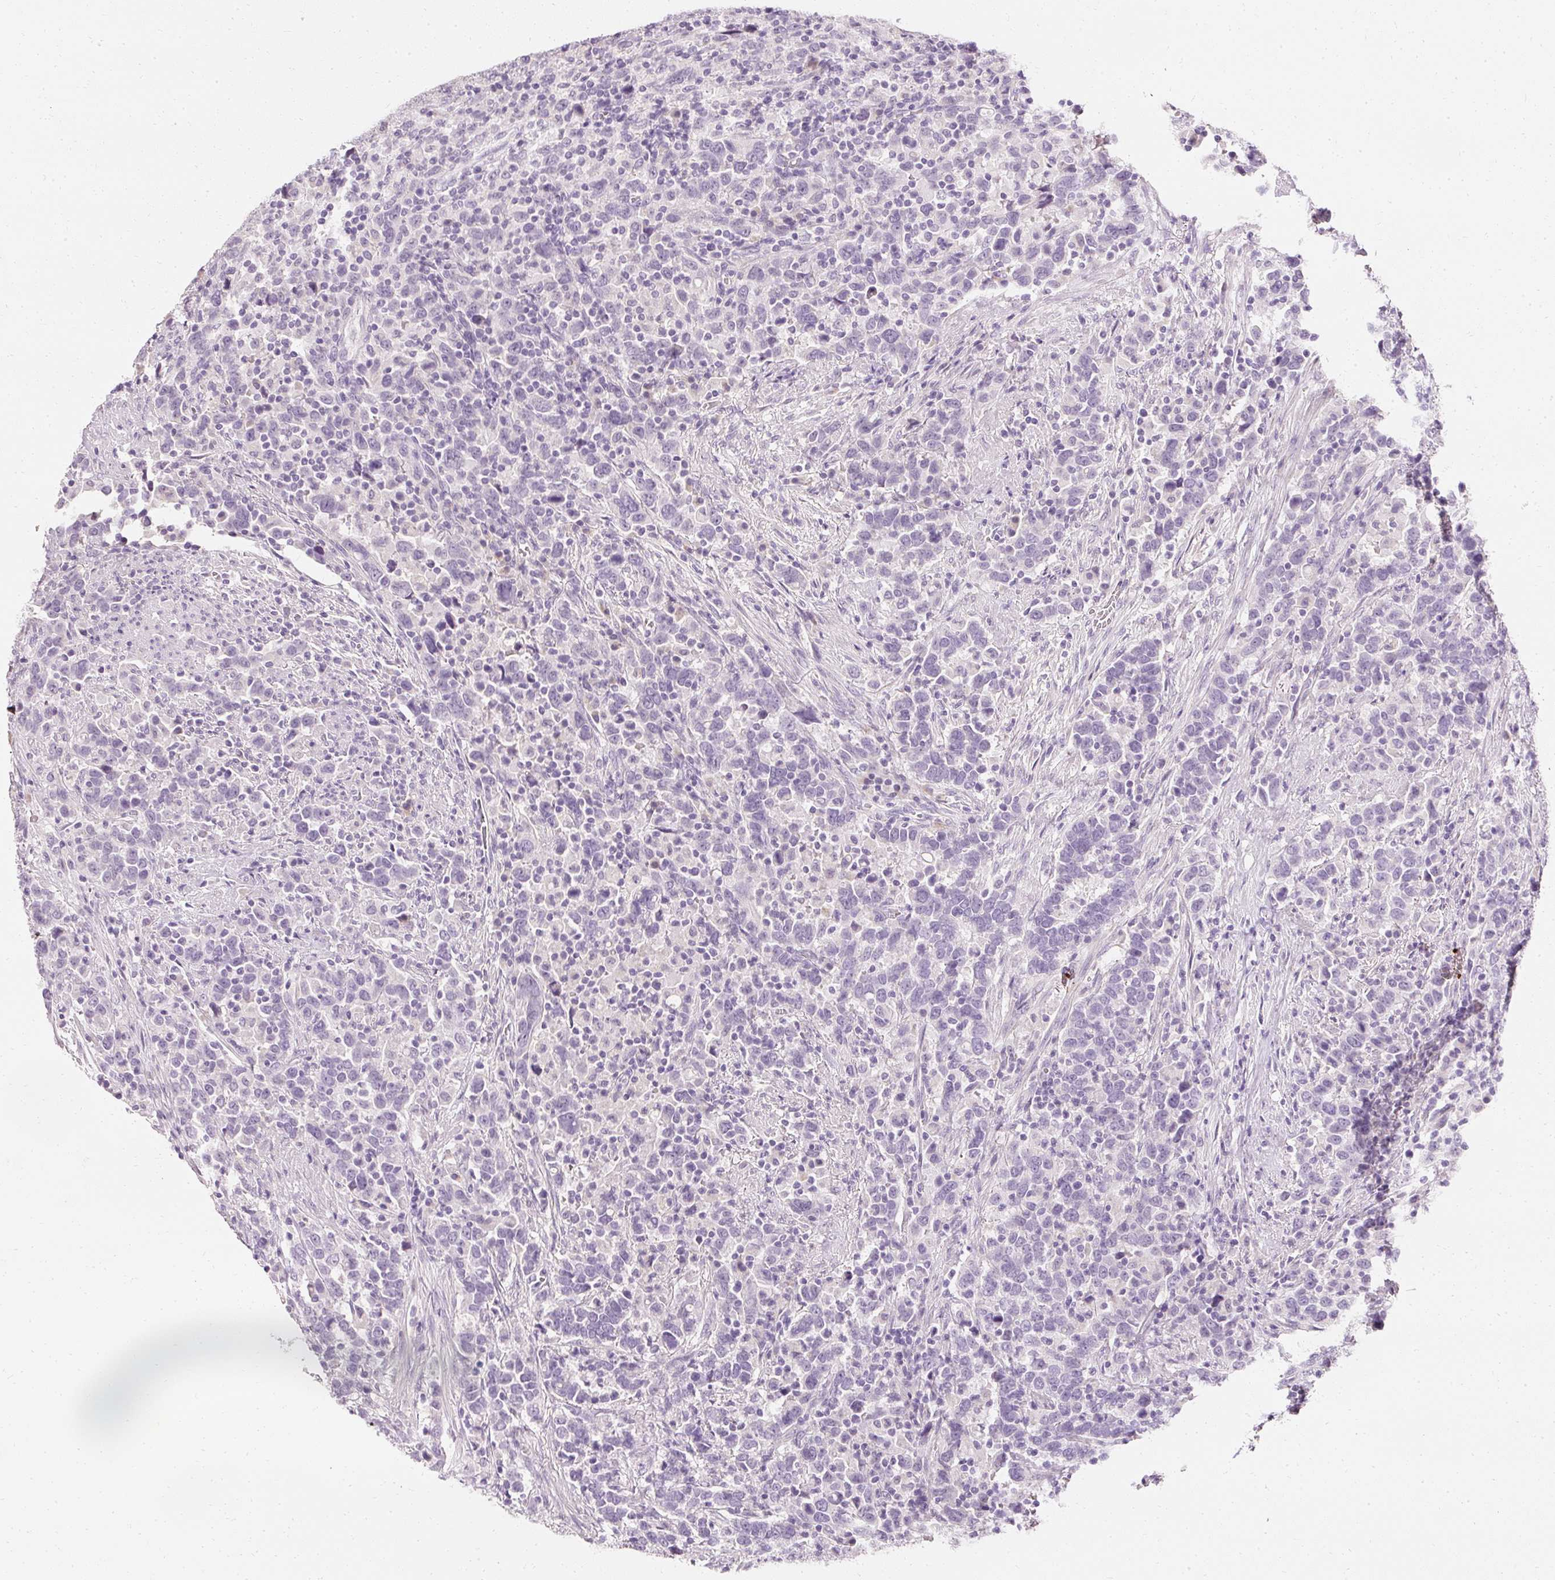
{"staining": {"intensity": "negative", "quantity": "none", "location": "none"}, "tissue": "urothelial cancer", "cell_type": "Tumor cells", "image_type": "cancer", "snomed": [{"axis": "morphology", "description": "Urothelial carcinoma, High grade"}, {"axis": "topography", "description": "Urinary bladder"}], "caption": "This is an immunohistochemistry histopathology image of urothelial cancer. There is no expression in tumor cells.", "gene": "ELAVL3", "patient": {"sex": "male", "age": 61}}